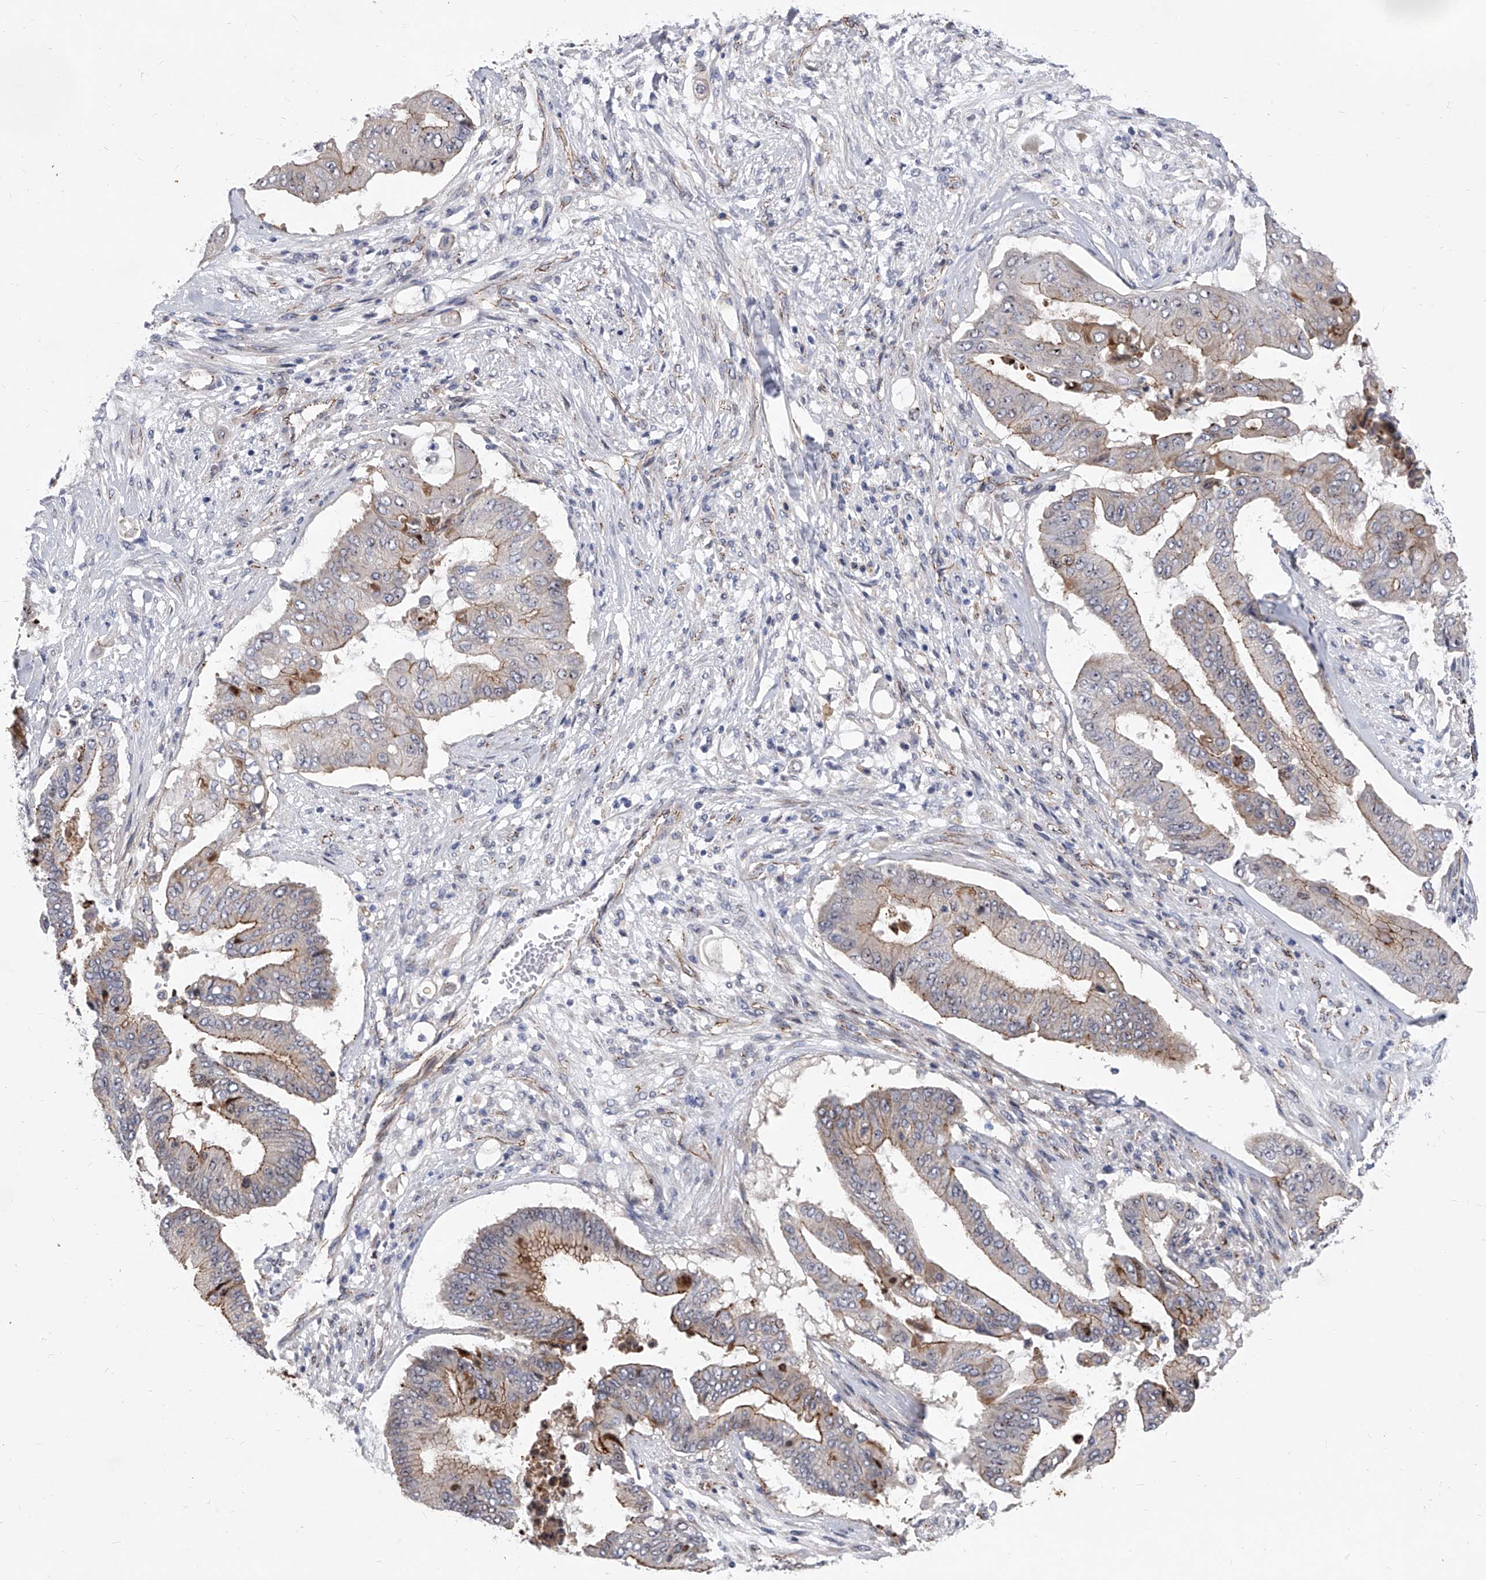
{"staining": {"intensity": "moderate", "quantity": "<25%", "location": "cytoplasmic/membranous"}, "tissue": "pancreatic cancer", "cell_type": "Tumor cells", "image_type": "cancer", "snomed": [{"axis": "morphology", "description": "Adenocarcinoma, NOS"}, {"axis": "topography", "description": "Pancreas"}], "caption": "Moderate cytoplasmic/membranous positivity is present in about <25% of tumor cells in pancreatic cancer.", "gene": "MINDY4", "patient": {"sex": "female", "age": 77}}